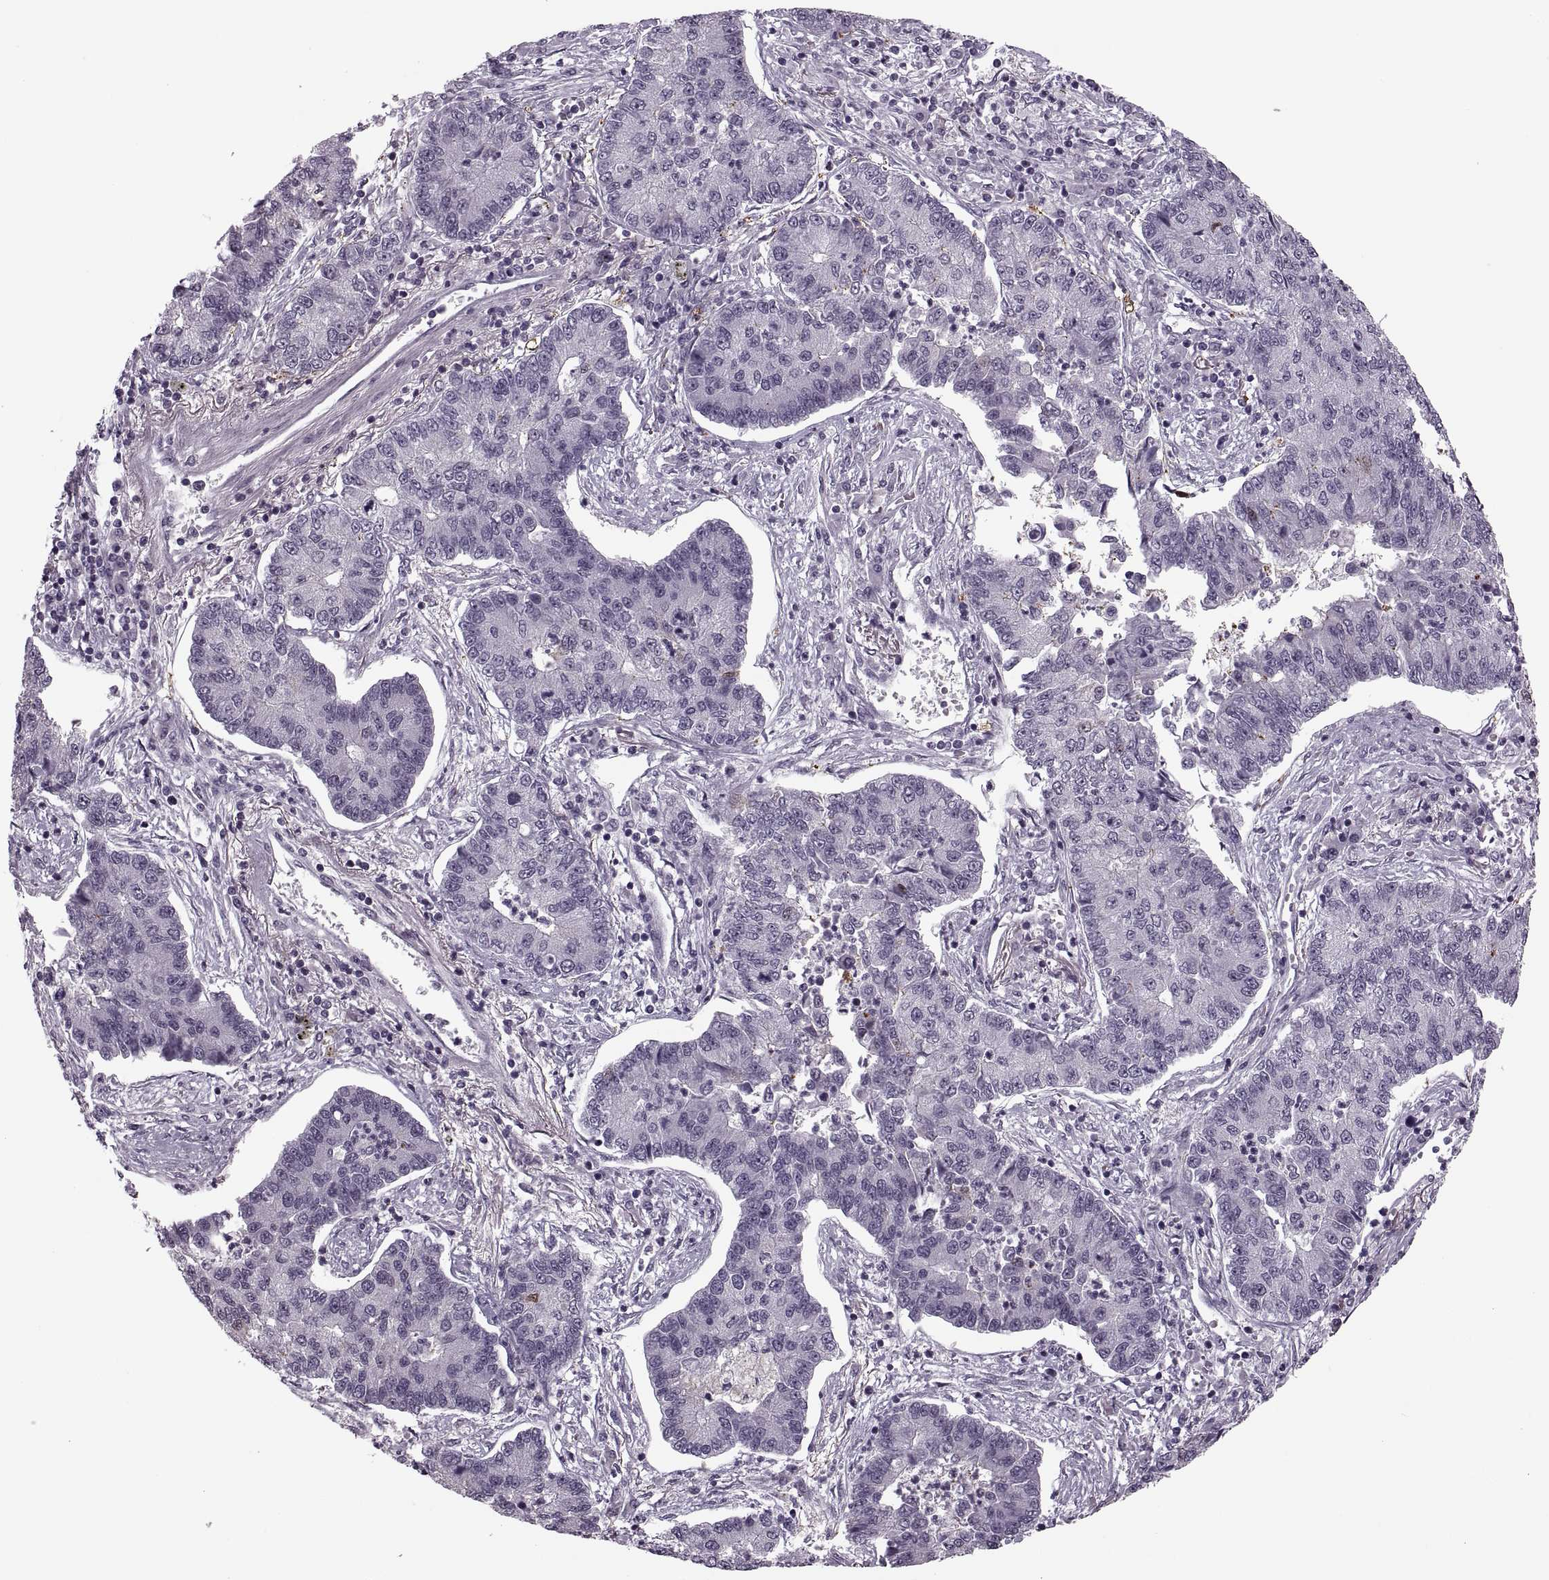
{"staining": {"intensity": "negative", "quantity": "none", "location": "none"}, "tissue": "lung cancer", "cell_type": "Tumor cells", "image_type": "cancer", "snomed": [{"axis": "morphology", "description": "Adenocarcinoma, NOS"}, {"axis": "topography", "description": "Lung"}], "caption": "Immunohistochemistry histopathology image of neoplastic tissue: lung cancer stained with DAB (3,3'-diaminobenzidine) reveals no significant protein staining in tumor cells. (DAB IHC visualized using brightfield microscopy, high magnification).", "gene": "PAGE5", "patient": {"sex": "female", "age": 57}}